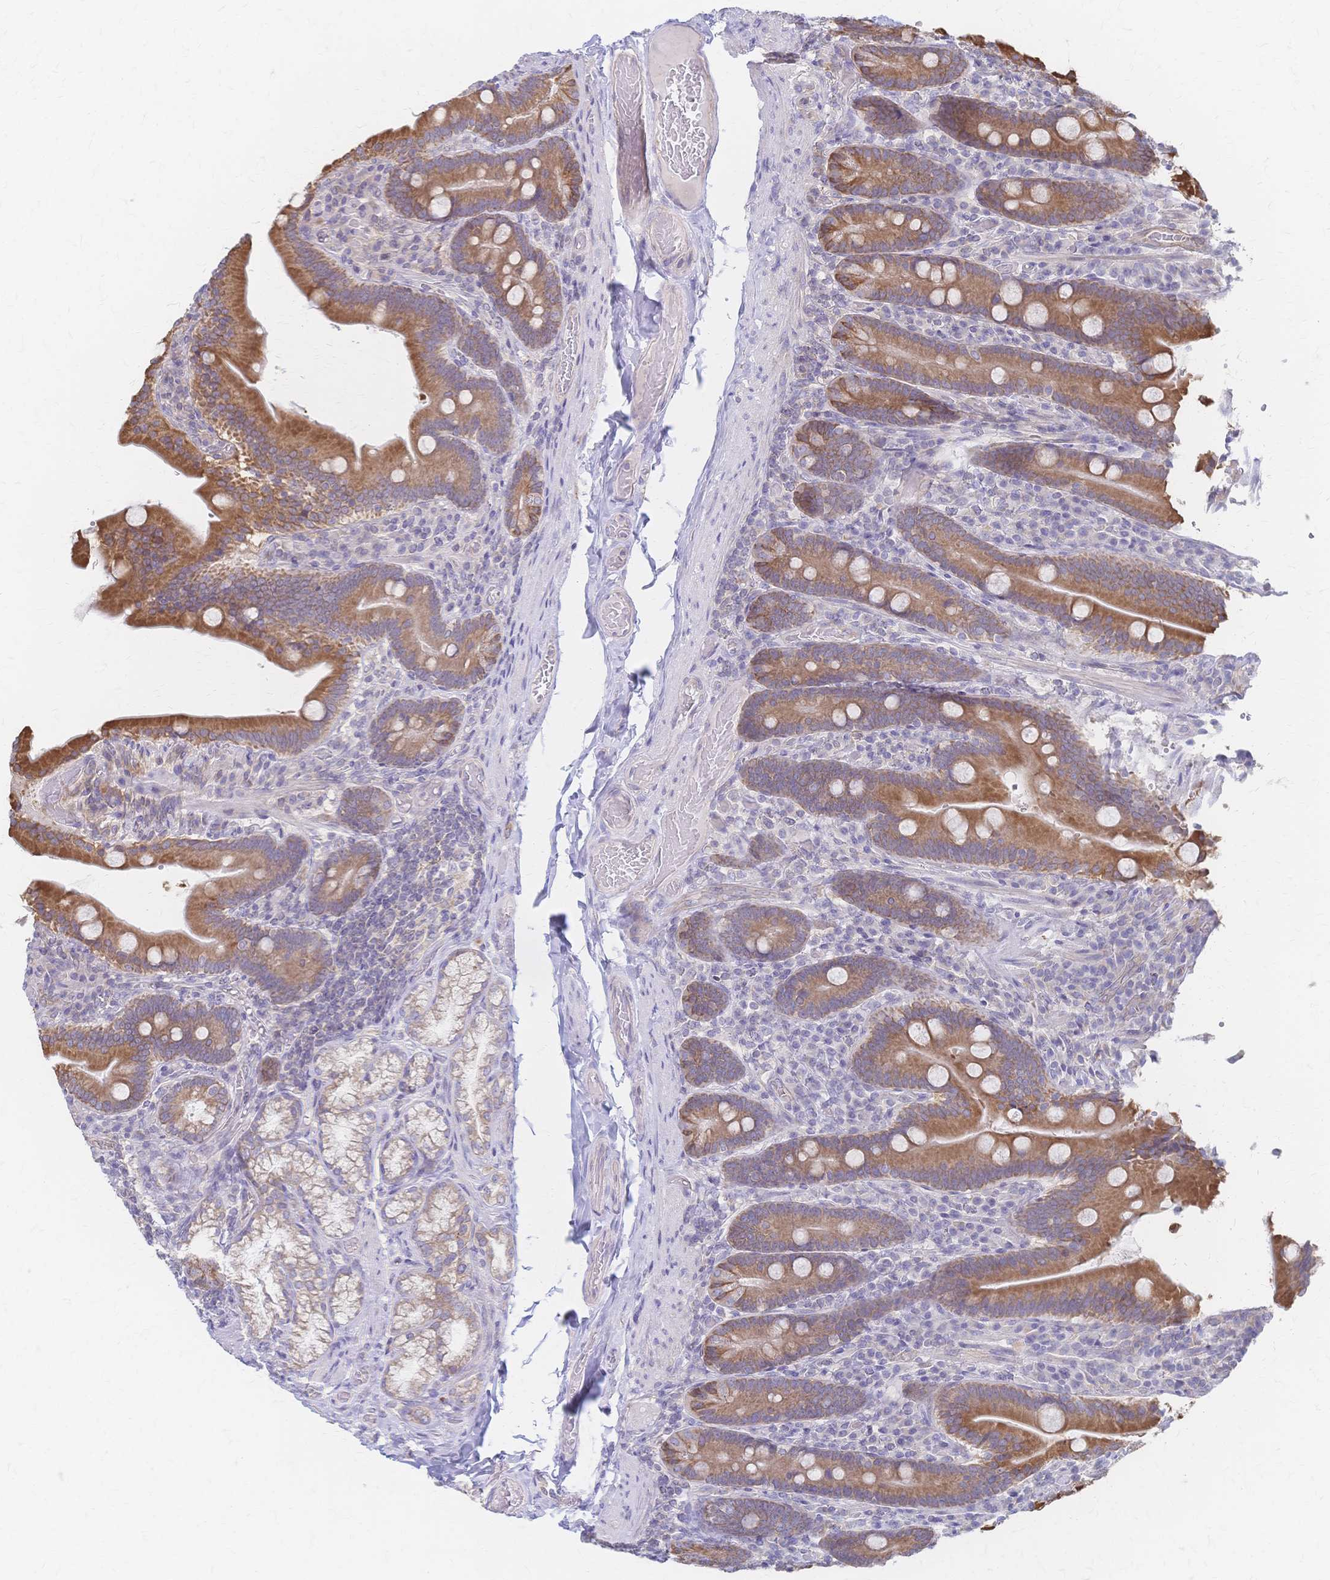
{"staining": {"intensity": "moderate", "quantity": ">75%", "location": "cytoplasmic/membranous"}, "tissue": "duodenum", "cell_type": "Glandular cells", "image_type": "normal", "snomed": [{"axis": "morphology", "description": "Normal tissue, NOS"}, {"axis": "topography", "description": "Duodenum"}], "caption": "Immunohistochemistry micrograph of benign duodenum stained for a protein (brown), which demonstrates medium levels of moderate cytoplasmic/membranous staining in about >75% of glandular cells.", "gene": "CYB5A", "patient": {"sex": "female", "age": 62}}